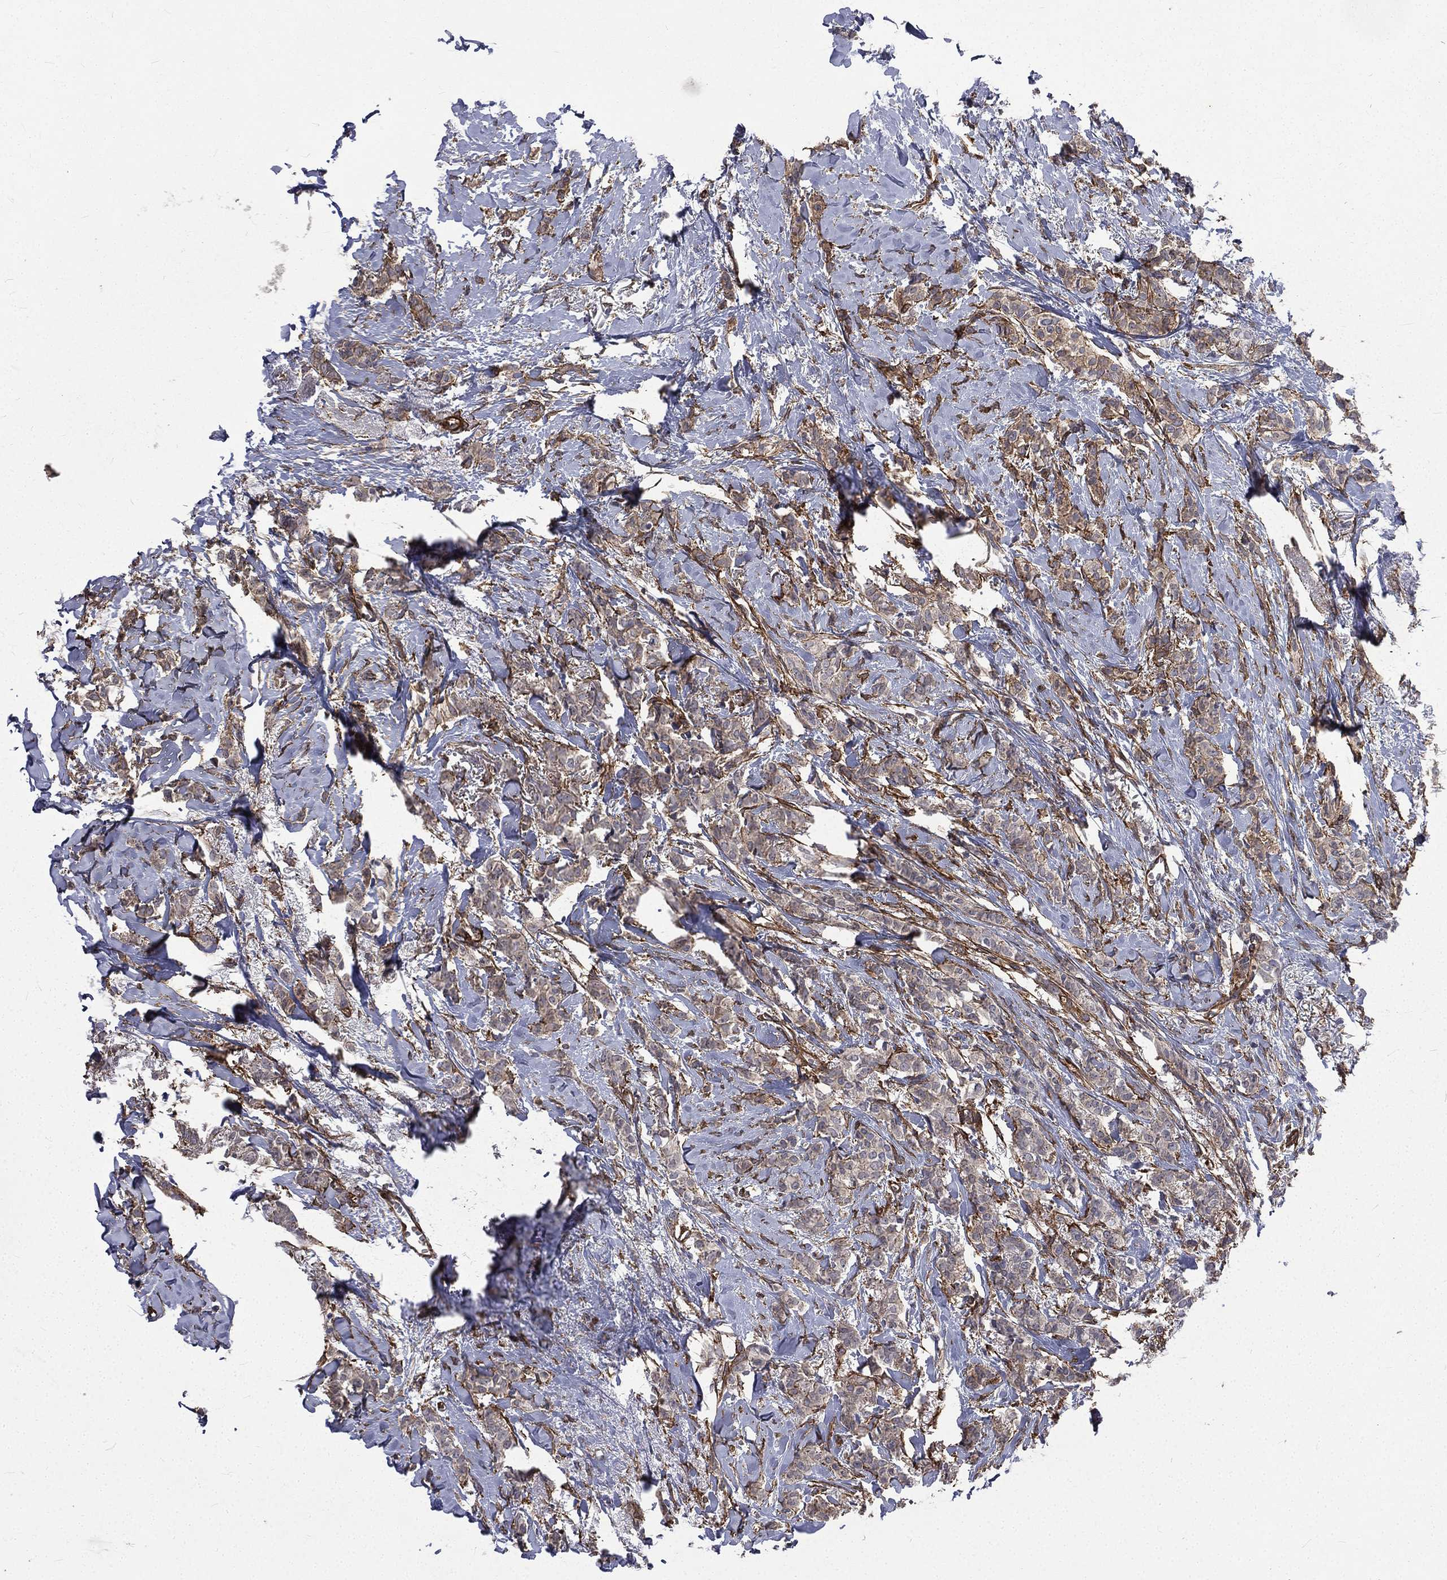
{"staining": {"intensity": "negative", "quantity": "none", "location": "none"}, "tissue": "breast cancer", "cell_type": "Tumor cells", "image_type": "cancer", "snomed": [{"axis": "morphology", "description": "Duct carcinoma"}, {"axis": "topography", "description": "Breast"}], "caption": "Immunohistochemistry of human breast intraductal carcinoma shows no positivity in tumor cells. (Immunohistochemistry (ihc), brightfield microscopy, high magnification).", "gene": "PPFIBP1", "patient": {"sex": "female", "age": 85}}